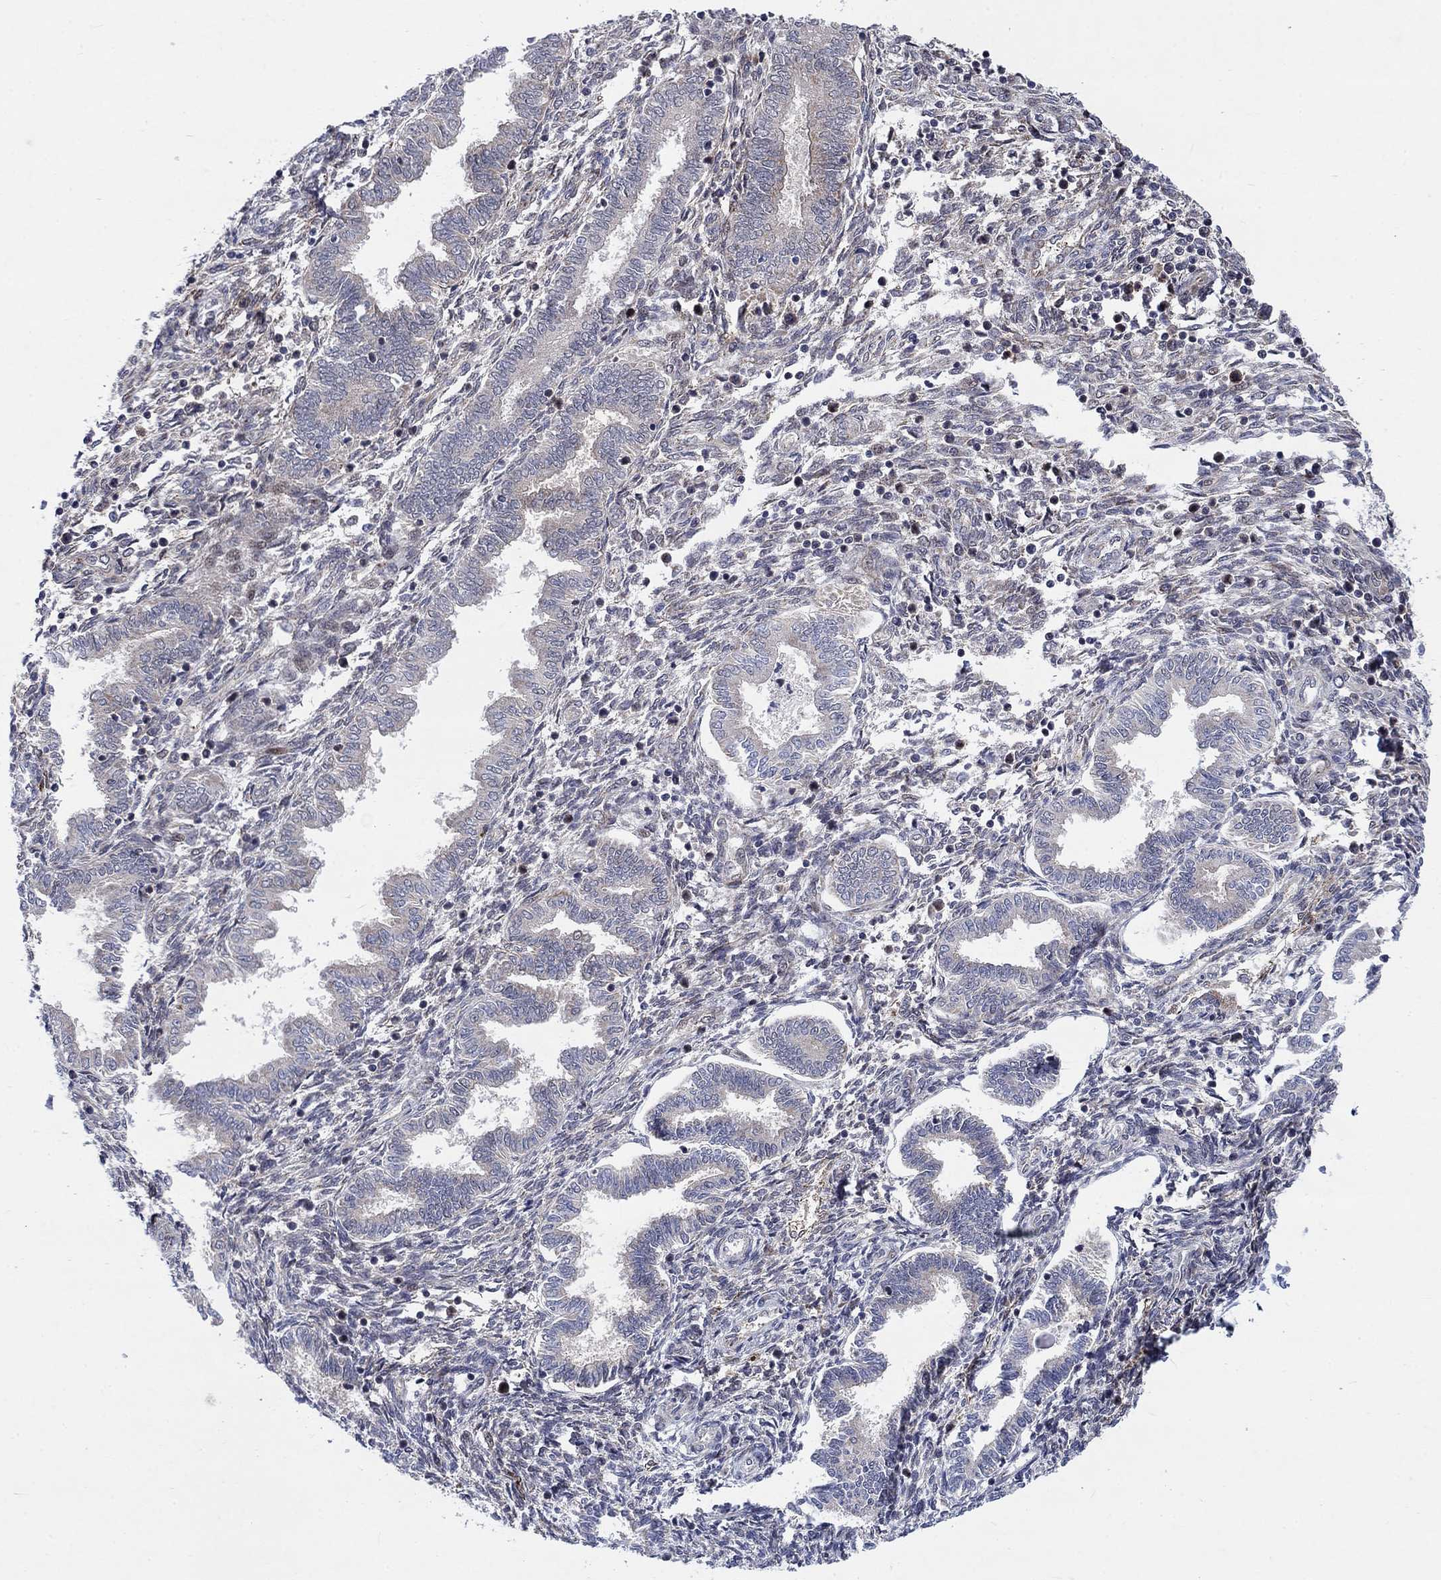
{"staining": {"intensity": "negative", "quantity": "none", "location": "none"}, "tissue": "endometrium", "cell_type": "Cells in endometrial stroma", "image_type": "normal", "snomed": [{"axis": "morphology", "description": "Normal tissue, NOS"}, {"axis": "topography", "description": "Endometrium"}], "caption": "Immunohistochemistry (IHC) image of benign endometrium: endometrium stained with DAB (3,3'-diaminobenzidine) exhibits no significant protein expression in cells in endometrial stroma.", "gene": "SLC35F2", "patient": {"sex": "female", "age": 42}}